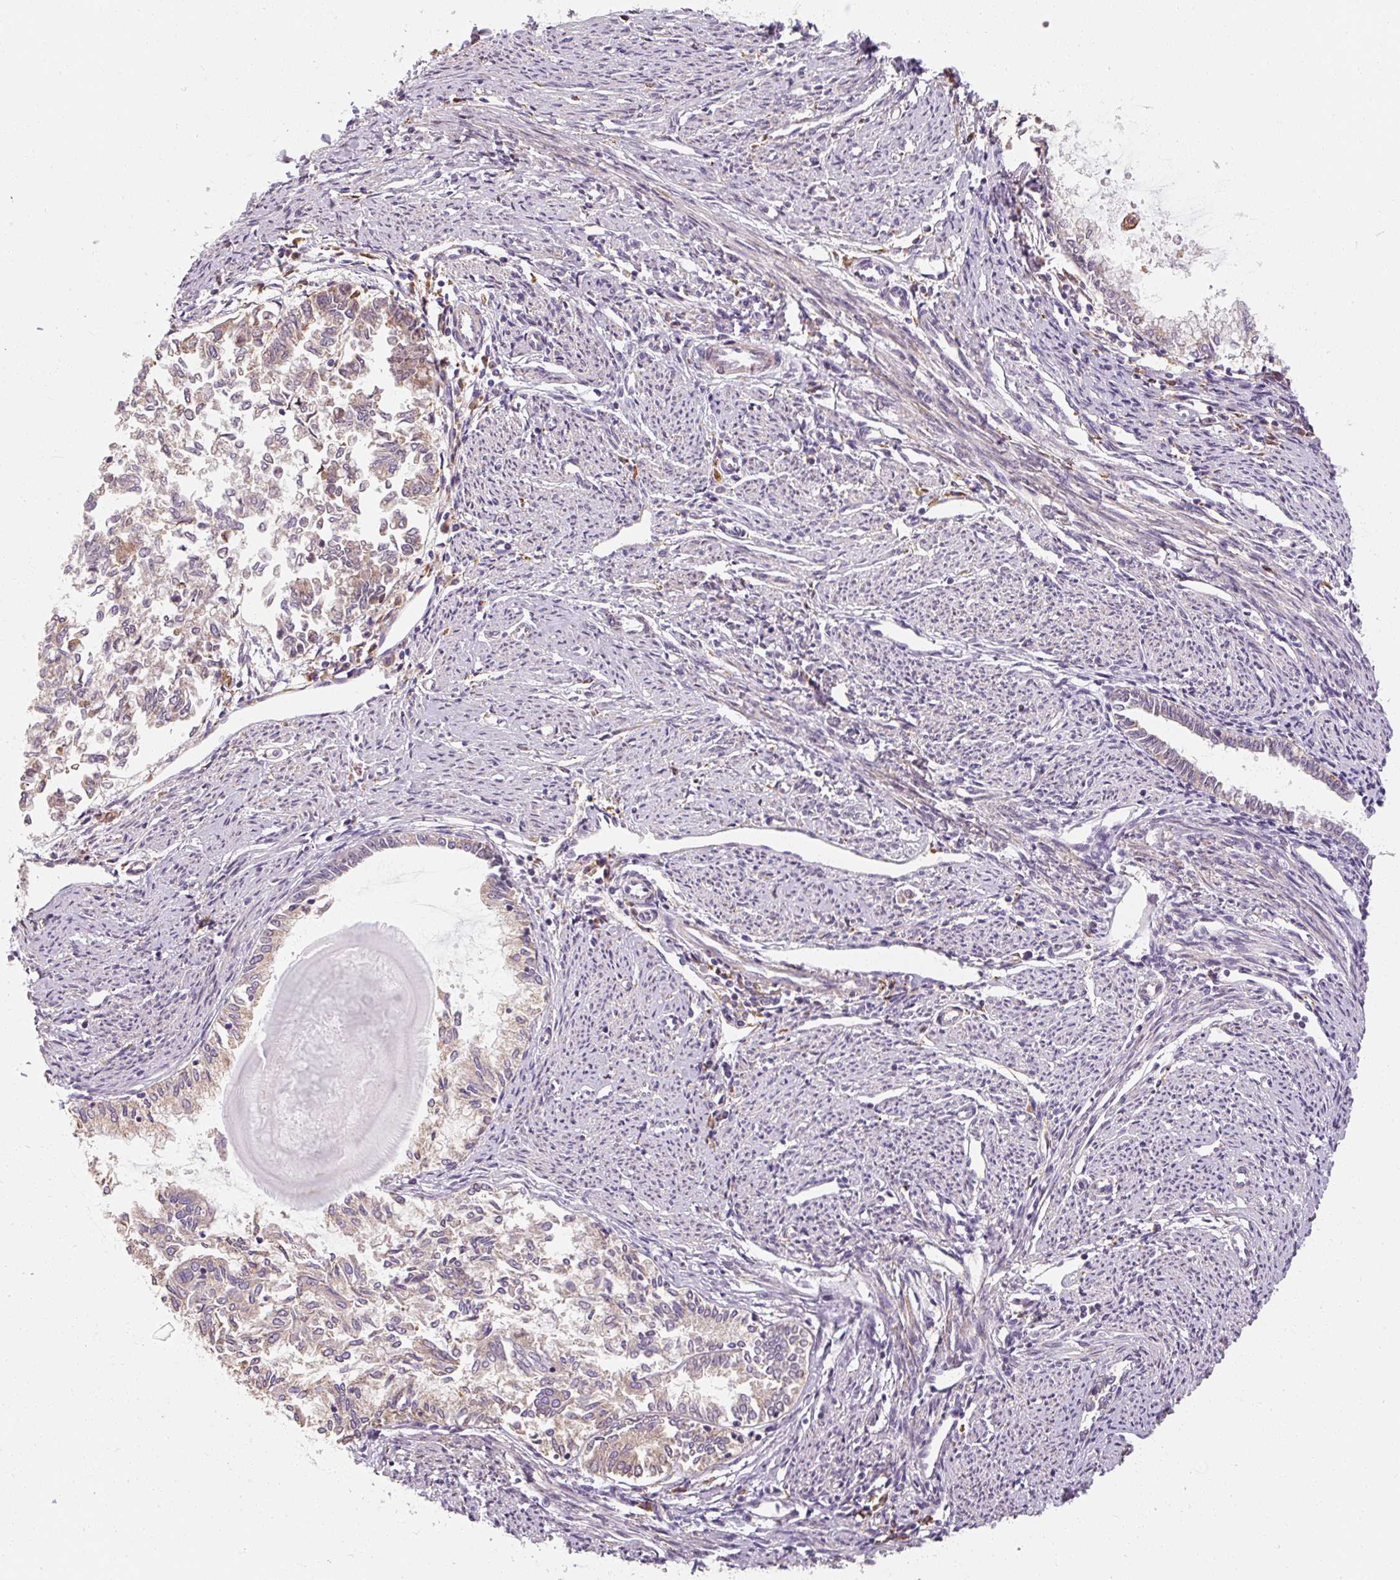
{"staining": {"intensity": "weak", "quantity": "25%-75%", "location": "cytoplasmic/membranous"}, "tissue": "endometrial cancer", "cell_type": "Tumor cells", "image_type": "cancer", "snomed": [{"axis": "morphology", "description": "Adenocarcinoma, NOS"}, {"axis": "topography", "description": "Endometrium"}], "caption": "This photomicrograph demonstrates immunohistochemistry staining of endometrial adenocarcinoma, with low weak cytoplasmic/membranous positivity in approximately 25%-75% of tumor cells.", "gene": "TBC1D4", "patient": {"sex": "female", "age": 79}}